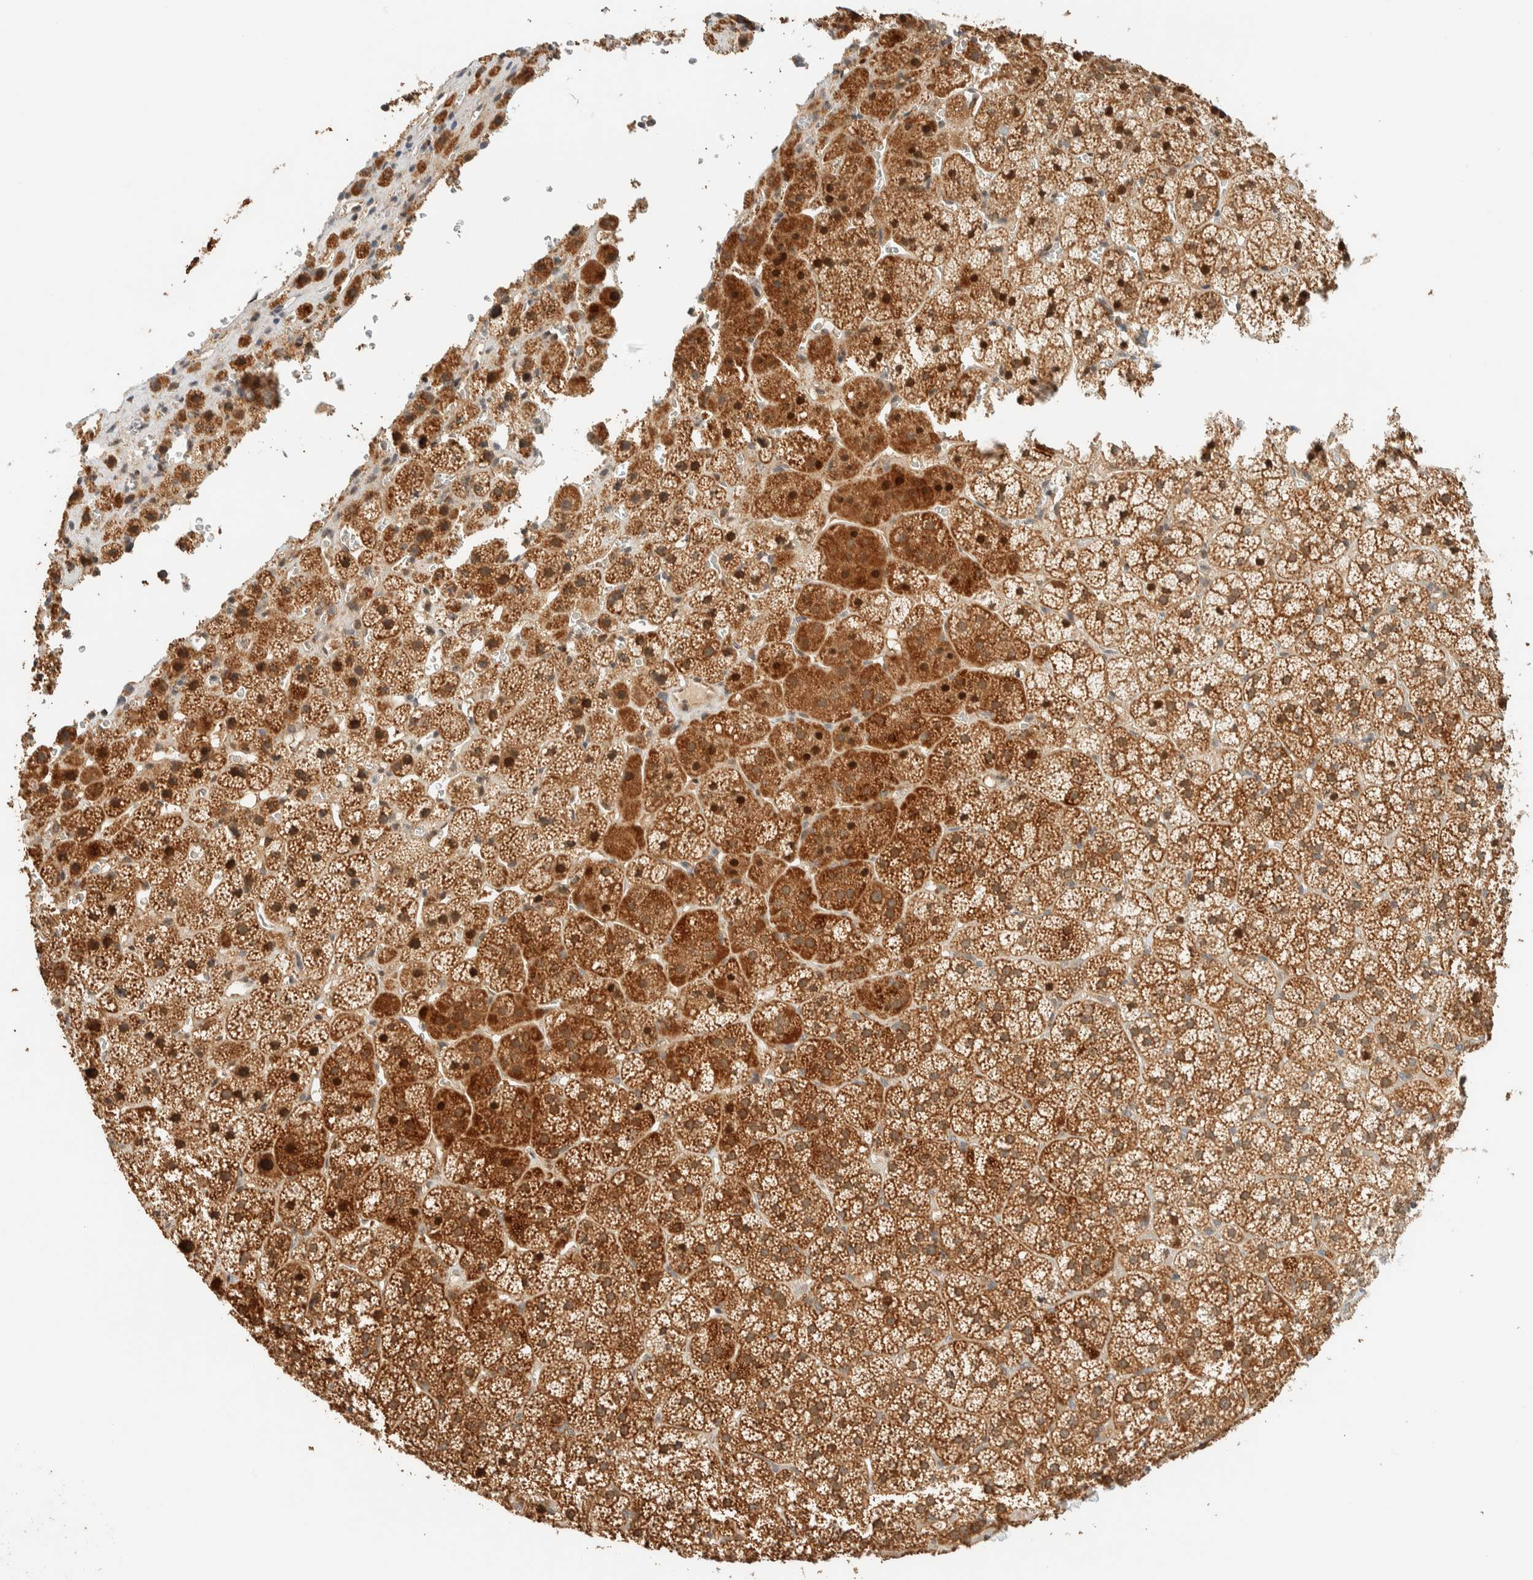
{"staining": {"intensity": "moderate", "quantity": ">75%", "location": "cytoplasmic/membranous,nuclear"}, "tissue": "adrenal gland", "cell_type": "Glandular cells", "image_type": "normal", "snomed": [{"axis": "morphology", "description": "Normal tissue, NOS"}, {"axis": "topography", "description": "Adrenal gland"}], "caption": "This histopathology image demonstrates unremarkable adrenal gland stained with immunohistochemistry (IHC) to label a protein in brown. The cytoplasmic/membranous,nuclear of glandular cells show moderate positivity for the protein. Nuclei are counter-stained blue.", "gene": "ZBTB34", "patient": {"sex": "female", "age": 44}}